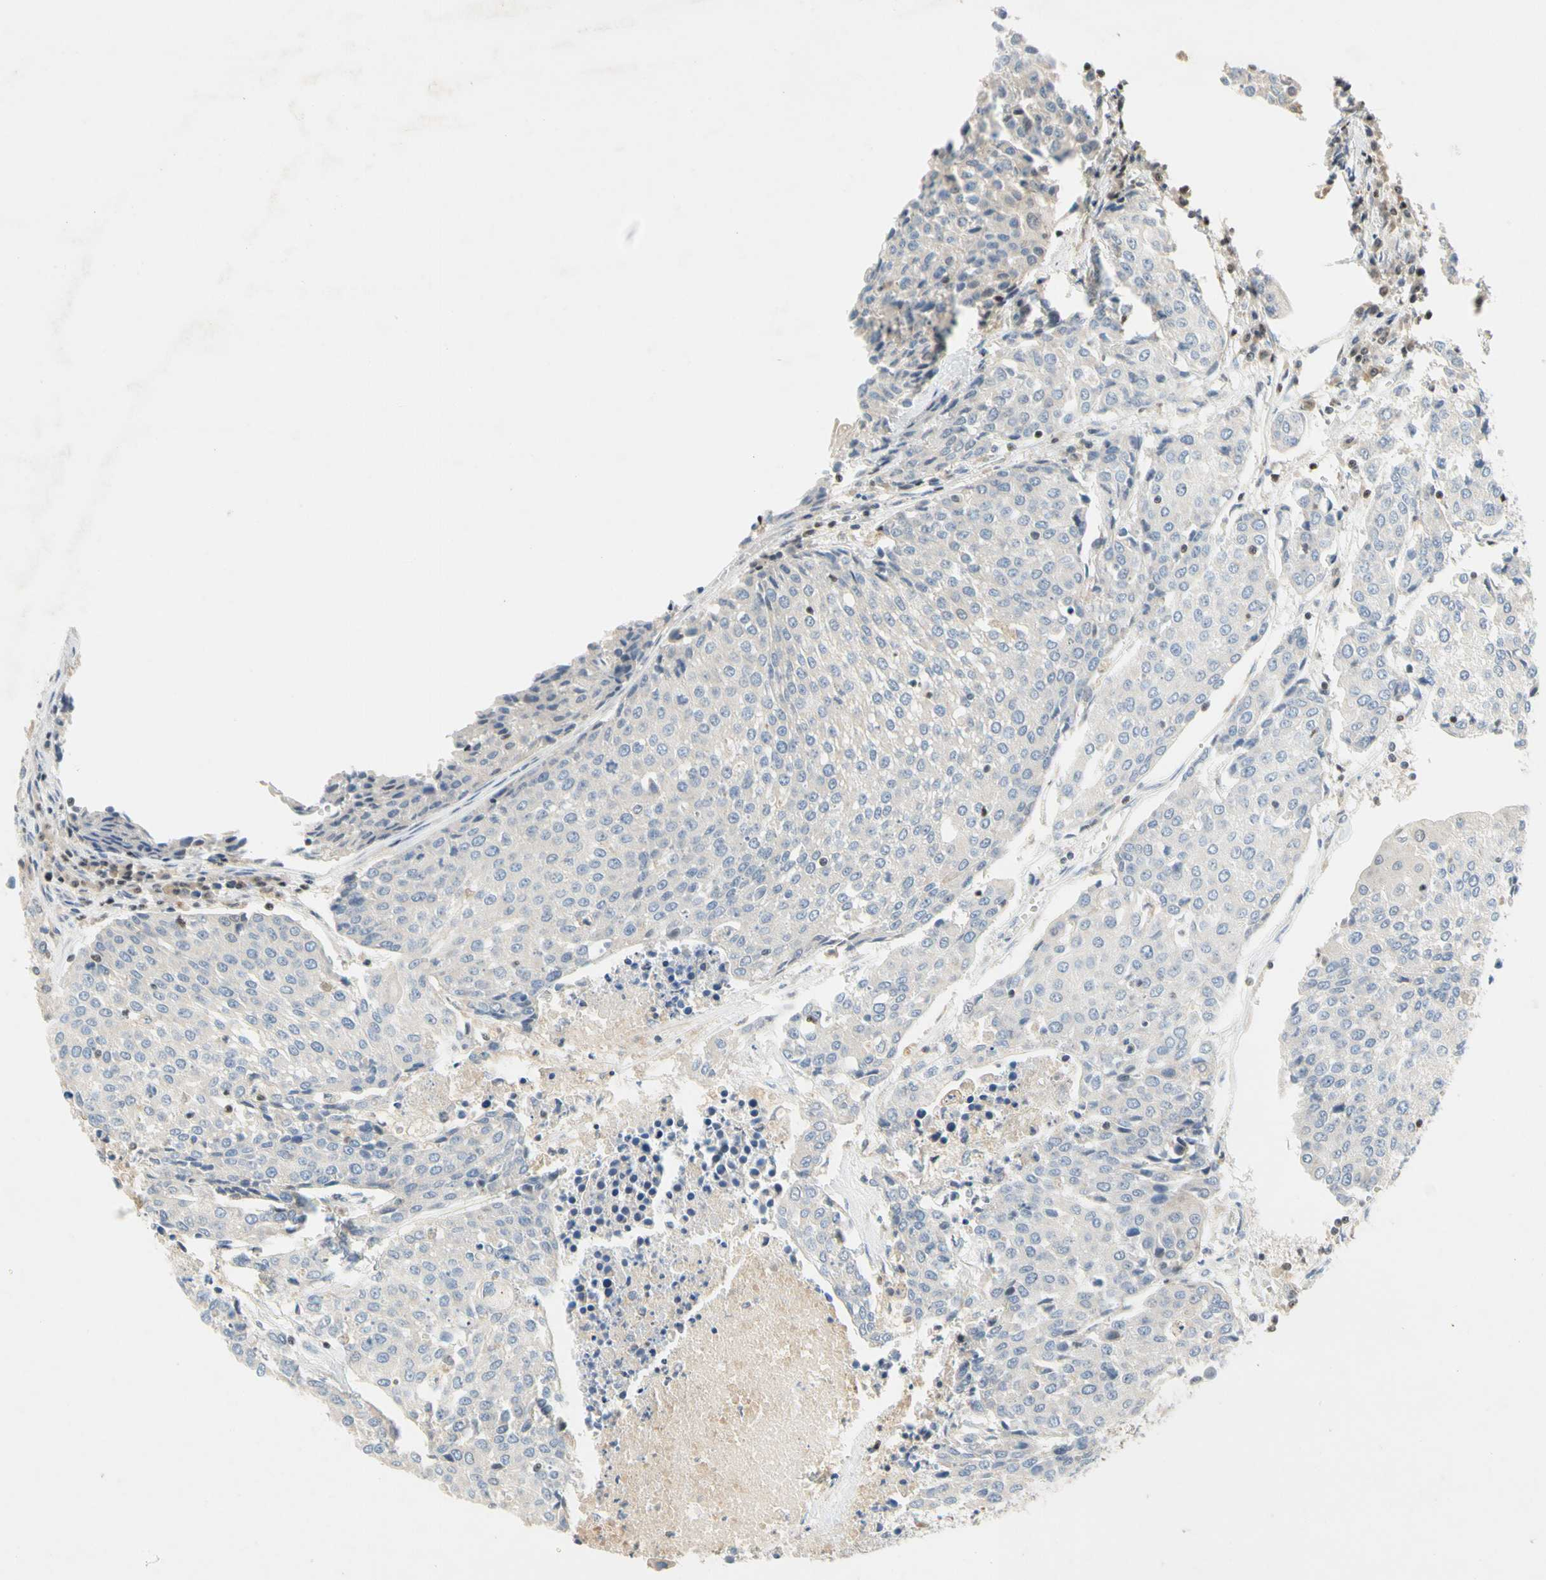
{"staining": {"intensity": "negative", "quantity": "none", "location": "none"}, "tissue": "urothelial cancer", "cell_type": "Tumor cells", "image_type": "cancer", "snomed": [{"axis": "morphology", "description": "Urothelial carcinoma, High grade"}, {"axis": "topography", "description": "Urinary bladder"}], "caption": "The micrograph reveals no significant positivity in tumor cells of urothelial cancer.", "gene": "SP140", "patient": {"sex": "female", "age": 85}}